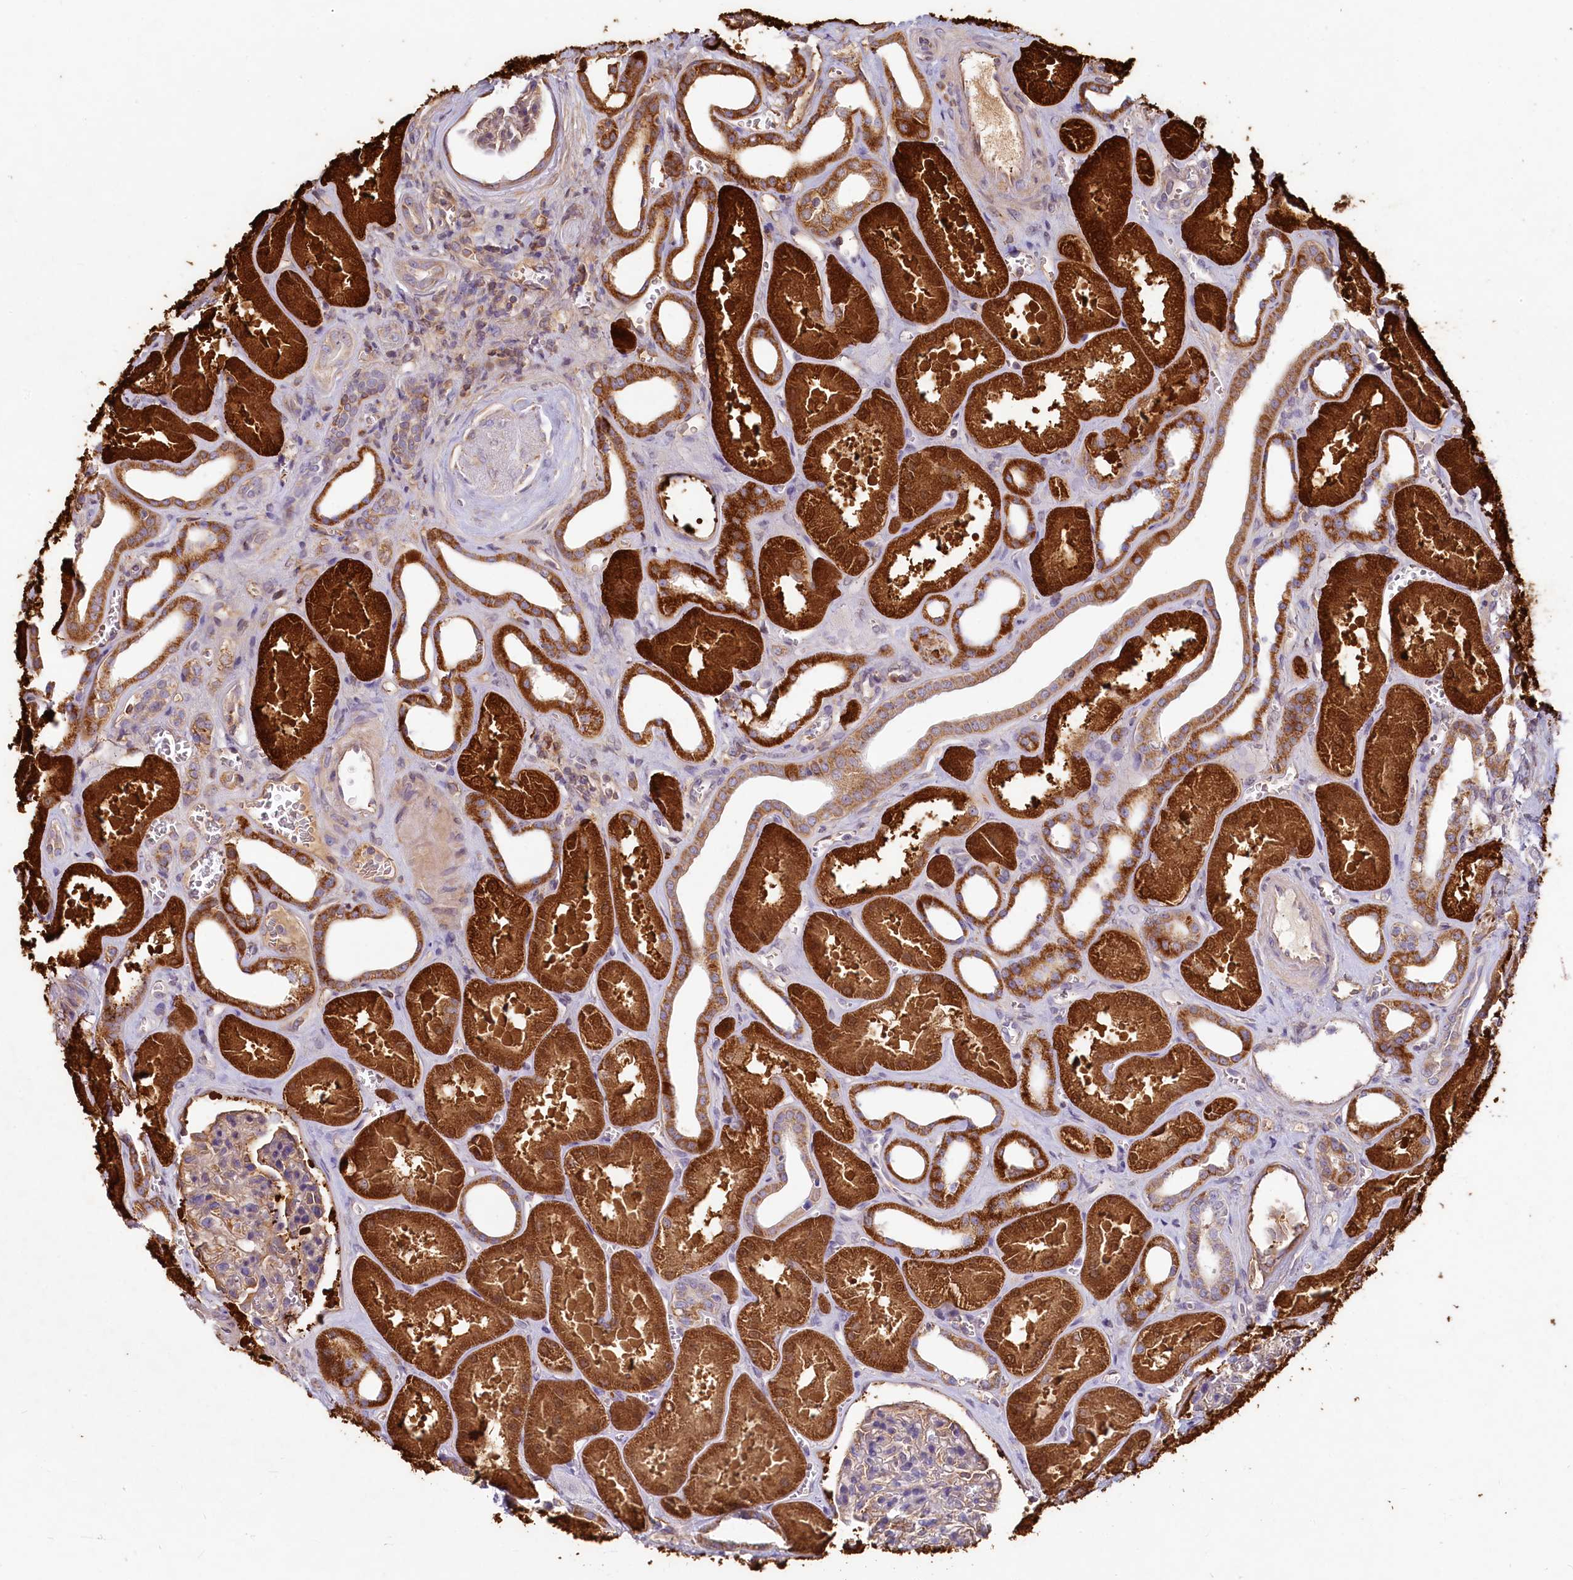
{"staining": {"intensity": "weak", "quantity": "25%-75%", "location": "cytoplasmic/membranous"}, "tissue": "kidney", "cell_type": "Cells in glomeruli", "image_type": "normal", "snomed": [{"axis": "morphology", "description": "Normal tissue, NOS"}, {"axis": "morphology", "description": "Adenocarcinoma, NOS"}, {"axis": "topography", "description": "Kidney"}], "caption": "The photomicrograph shows immunohistochemical staining of benign kidney. There is weak cytoplasmic/membranous staining is identified in approximately 25%-75% of cells in glomeruli. (brown staining indicates protein expression, while blue staining denotes nuclei).", "gene": "LMOD3", "patient": {"sex": "female", "age": 68}}